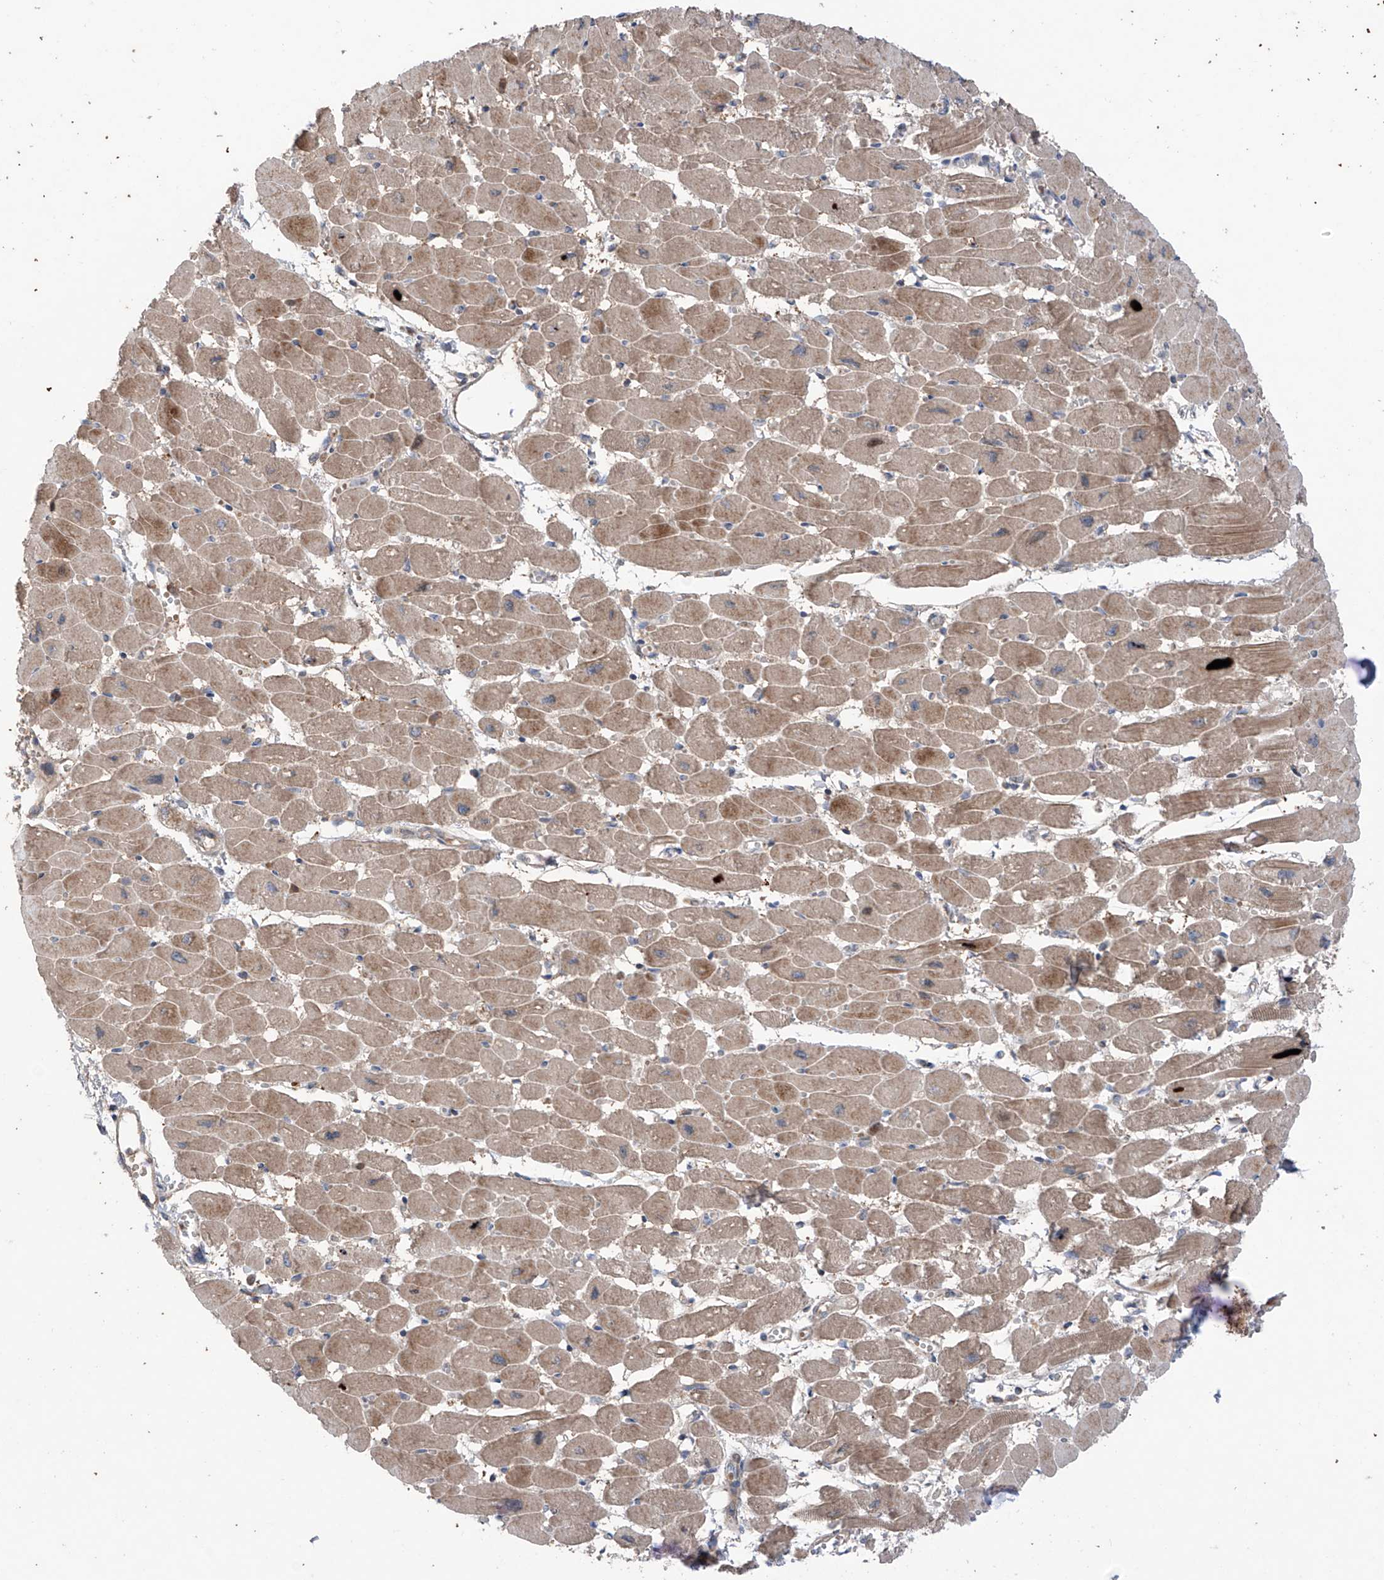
{"staining": {"intensity": "moderate", "quantity": ">75%", "location": "cytoplasmic/membranous"}, "tissue": "heart muscle", "cell_type": "Cardiomyocytes", "image_type": "normal", "snomed": [{"axis": "morphology", "description": "Normal tissue, NOS"}, {"axis": "topography", "description": "Heart"}], "caption": "Protein analysis of normal heart muscle shows moderate cytoplasmic/membranous expression in approximately >75% of cardiomyocytes. The protein is shown in brown color, while the nuclei are stained blue.", "gene": "SAMD3", "patient": {"sex": "female", "age": 54}}